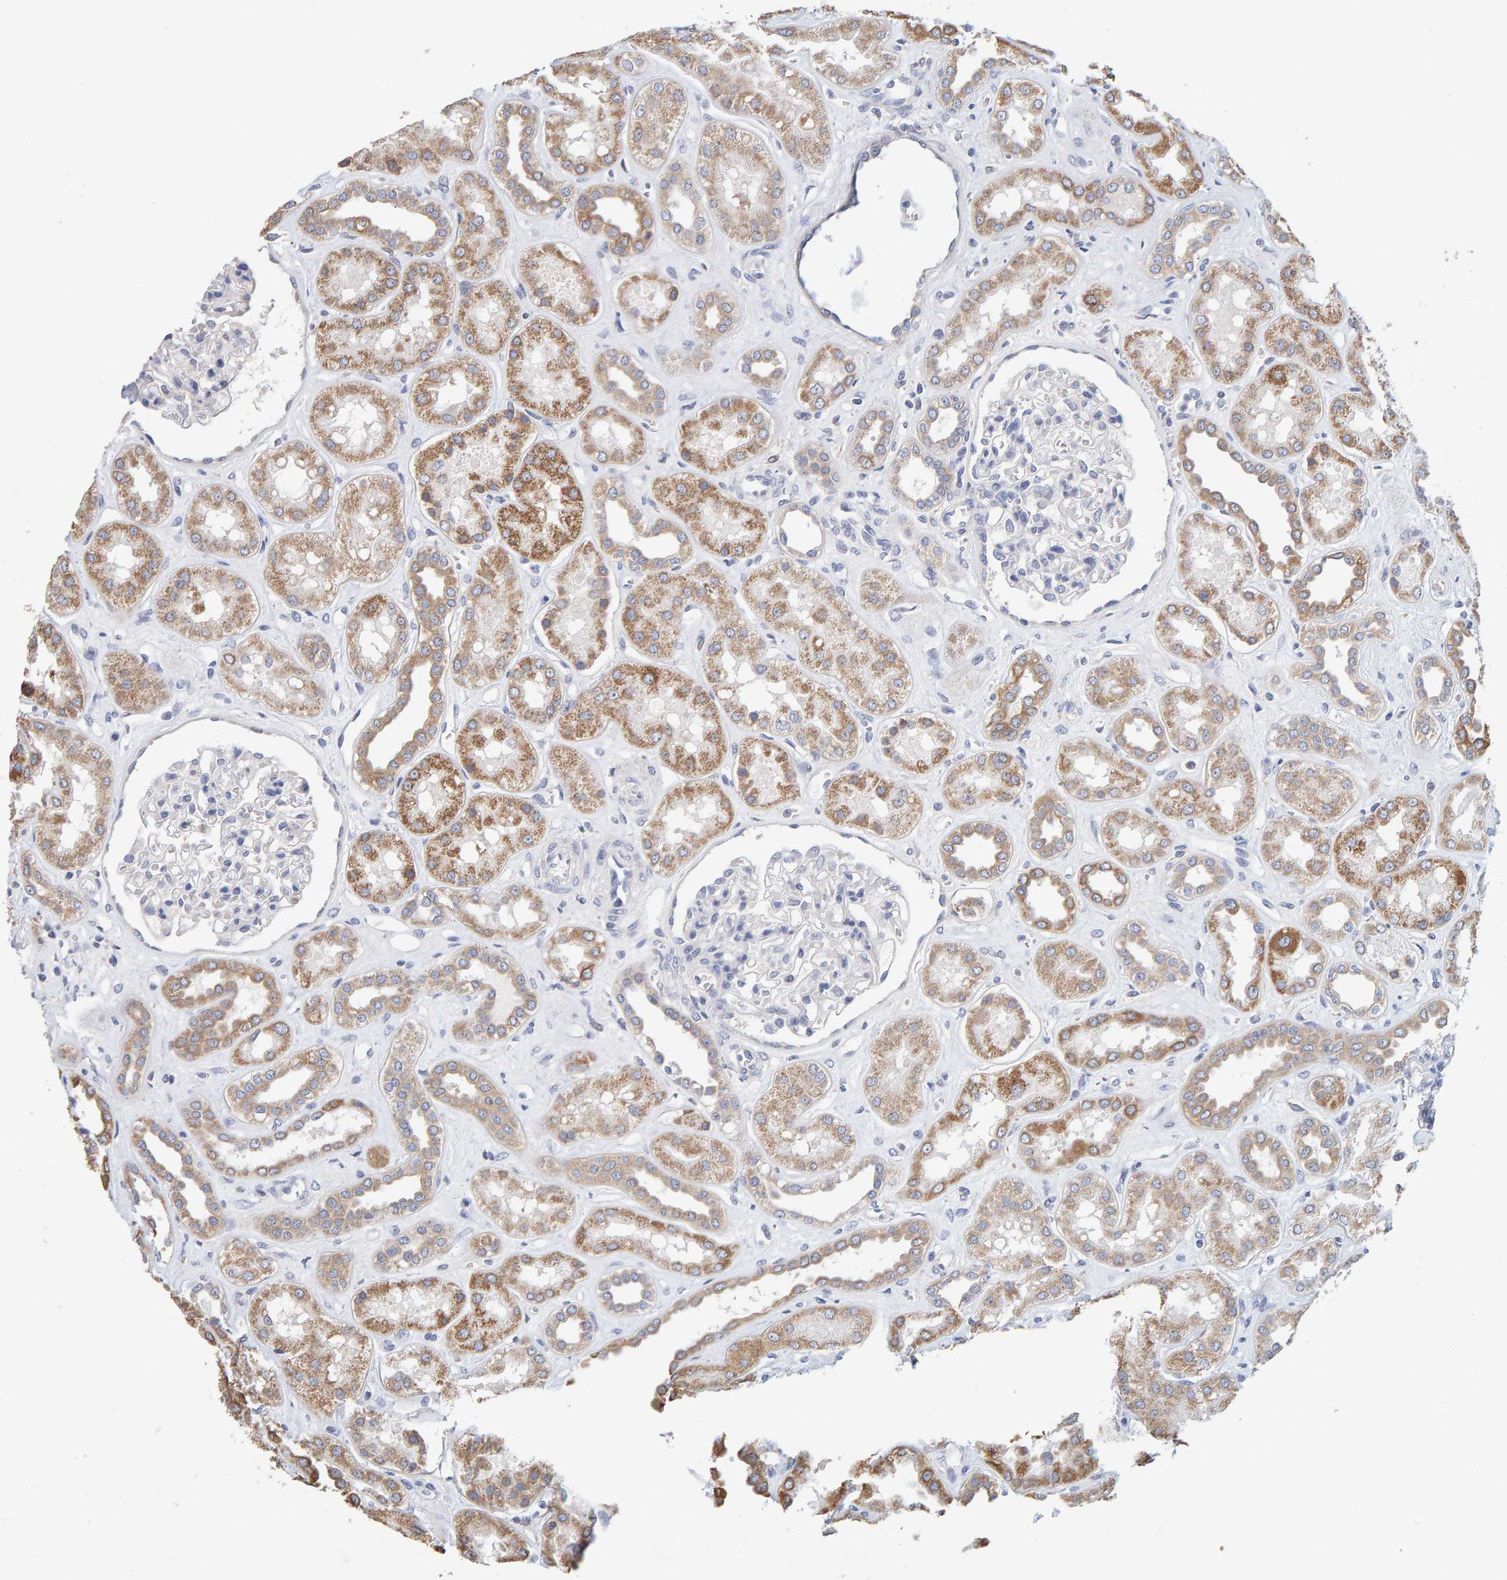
{"staining": {"intensity": "negative", "quantity": "none", "location": "none"}, "tissue": "kidney", "cell_type": "Cells in glomeruli", "image_type": "normal", "snomed": [{"axis": "morphology", "description": "Normal tissue, NOS"}, {"axis": "topography", "description": "Kidney"}], "caption": "DAB (3,3'-diaminobenzidine) immunohistochemical staining of normal human kidney exhibits no significant positivity in cells in glomeruli.", "gene": "SGPL1", "patient": {"sex": "male", "age": 59}}